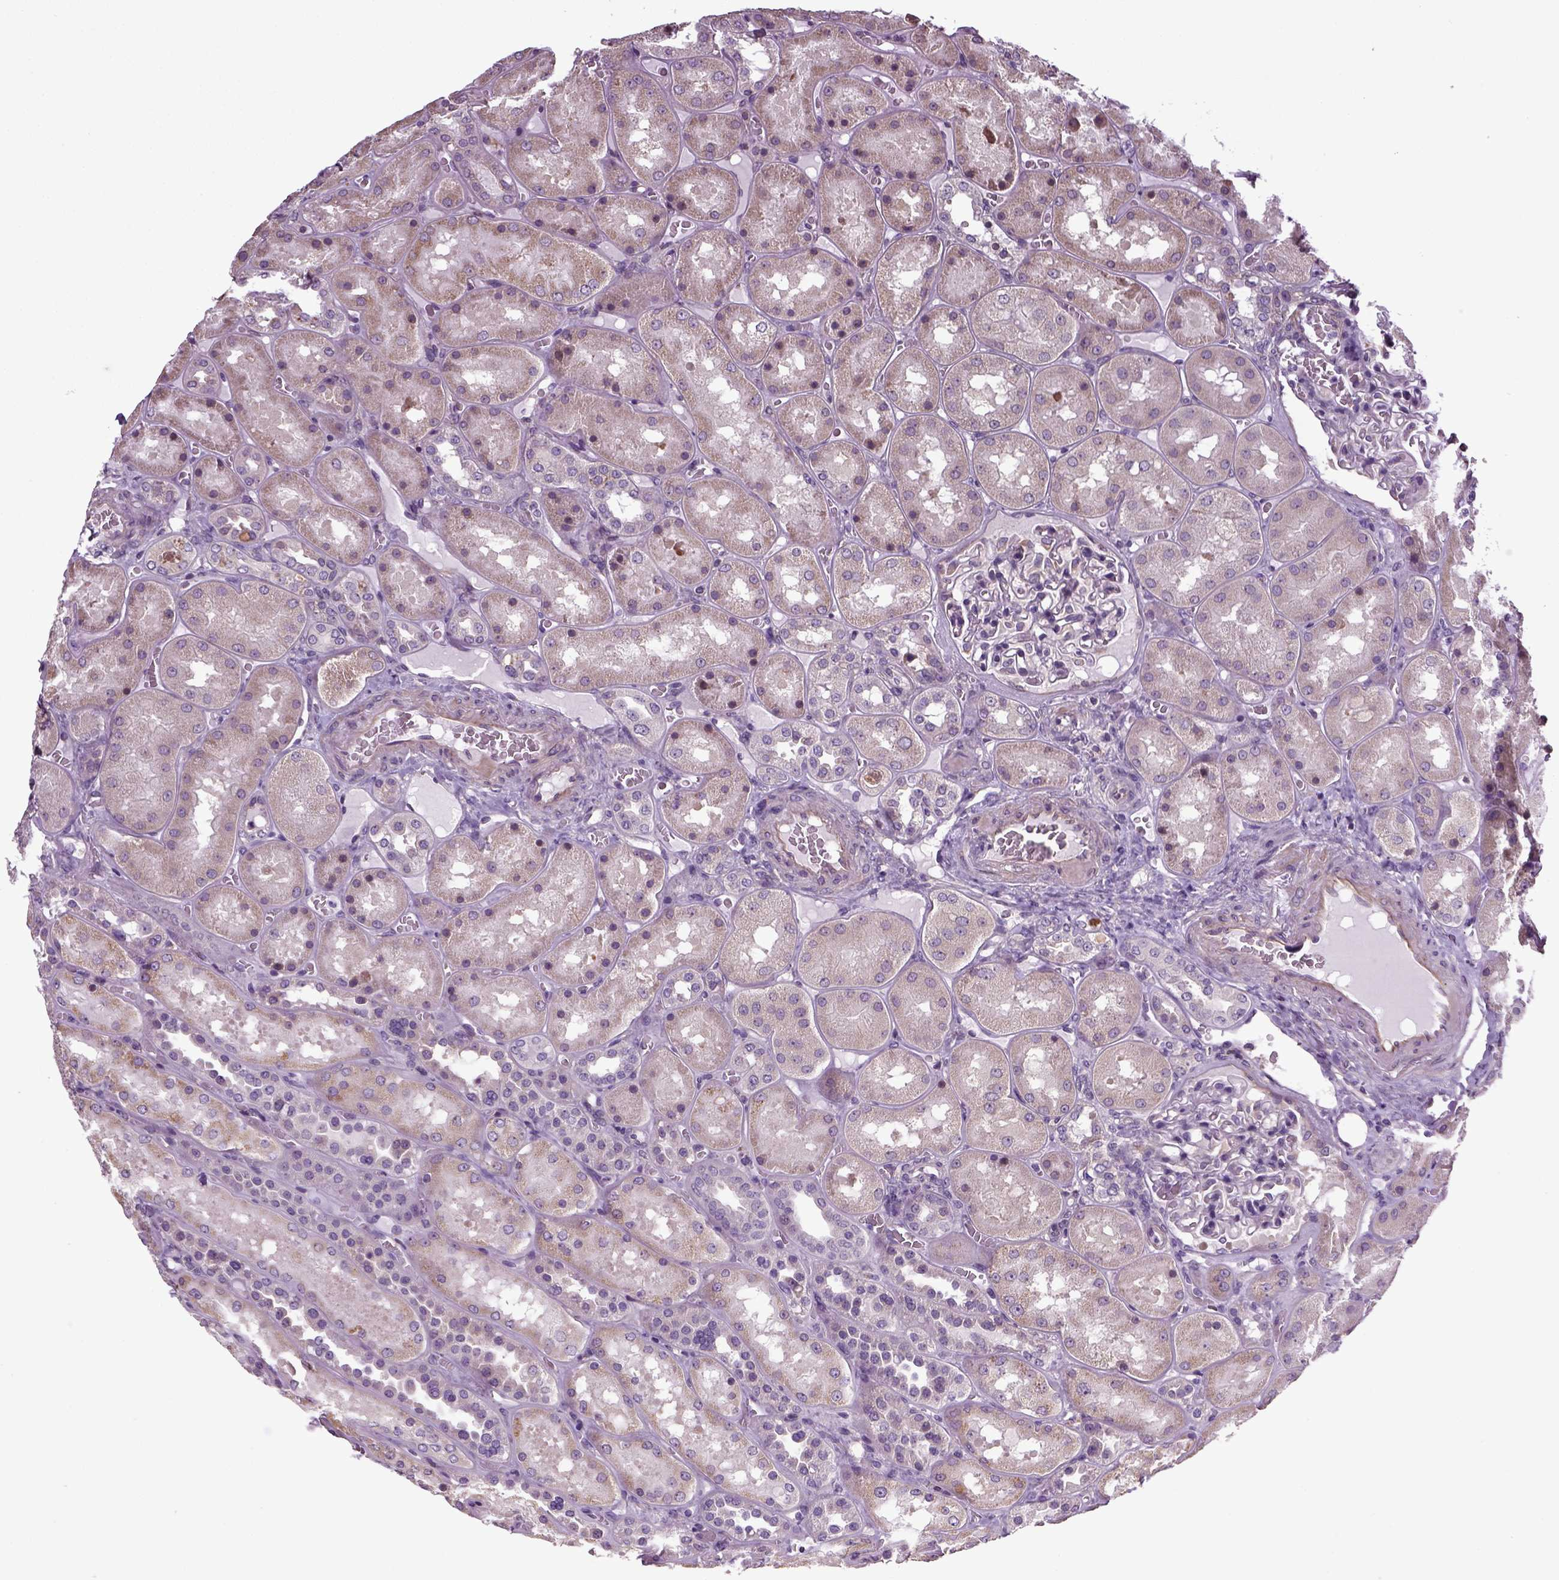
{"staining": {"intensity": "negative", "quantity": "none", "location": "none"}, "tissue": "kidney", "cell_type": "Cells in glomeruli", "image_type": "normal", "snomed": [{"axis": "morphology", "description": "Normal tissue, NOS"}, {"axis": "topography", "description": "Kidney"}], "caption": "An immunohistochemistry (IHC) histopathology image of normal kidney is shown. There is no staining in cells in glomeruli of kidney.", "gene": "TPRG1", "patient": {"sex": "male", "age": 73}}